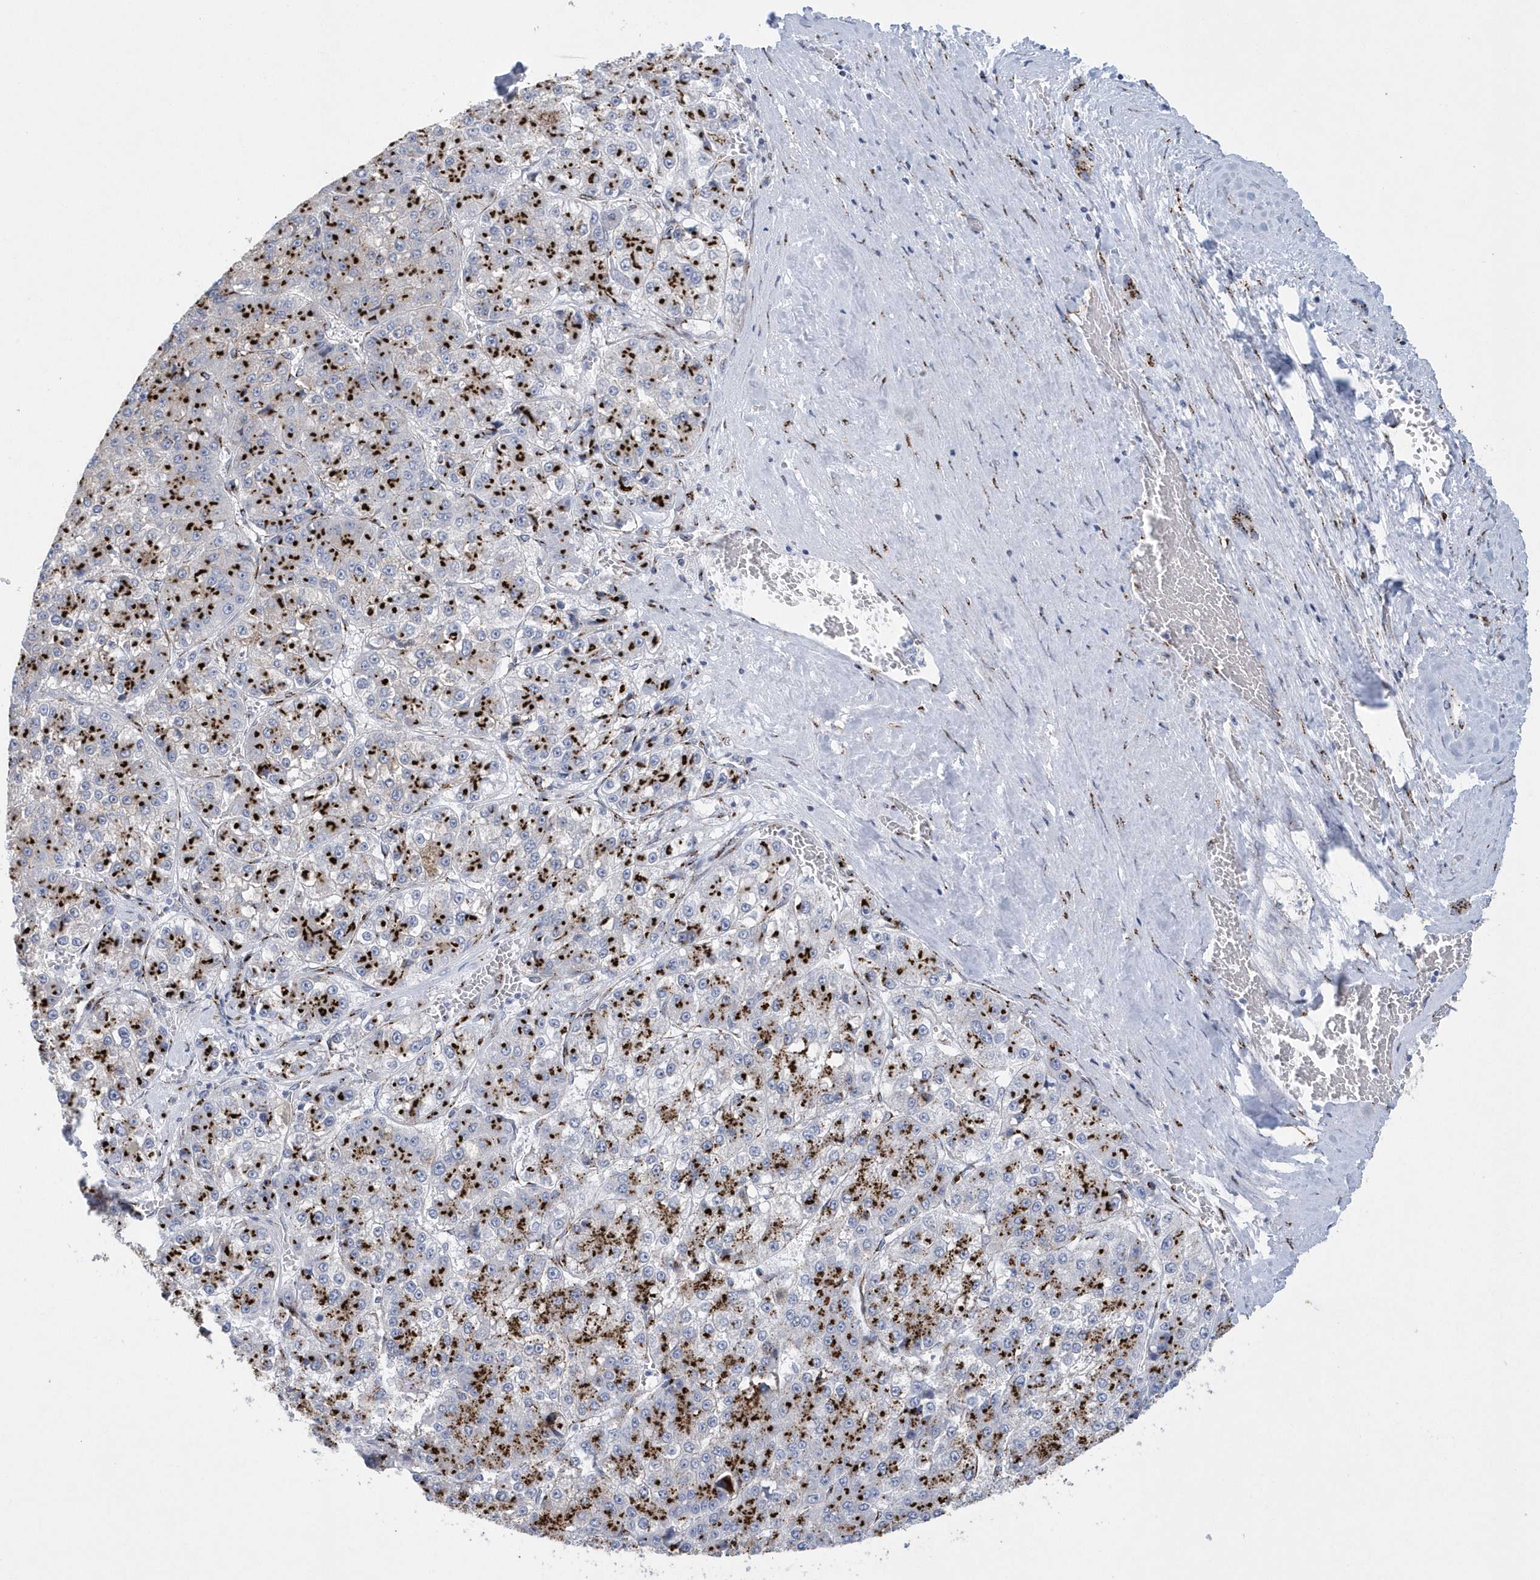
{"staining": {"intensity": "strong", "quantity": ">75%", "location": "cytoplasmic/membranous"}, "tissue": "liver cancer", "cell_type": "Tumor cells", "image_type": "cancer", "snomed": [{"axis": "morphology", "description": "Carcinoma, Hepatocellular, NOS"}, {"axis": "topography", "description": "Liver"}], "caption": "Protein expression by immunohistochemistry (IHC) shows strong cytoplasmic/membranous staining in about >75% of tumor cells in liver cancer (hepatocellular carcinoma).", "gene": "SLX9", "patient": {"sex": "female", "age": 73}}